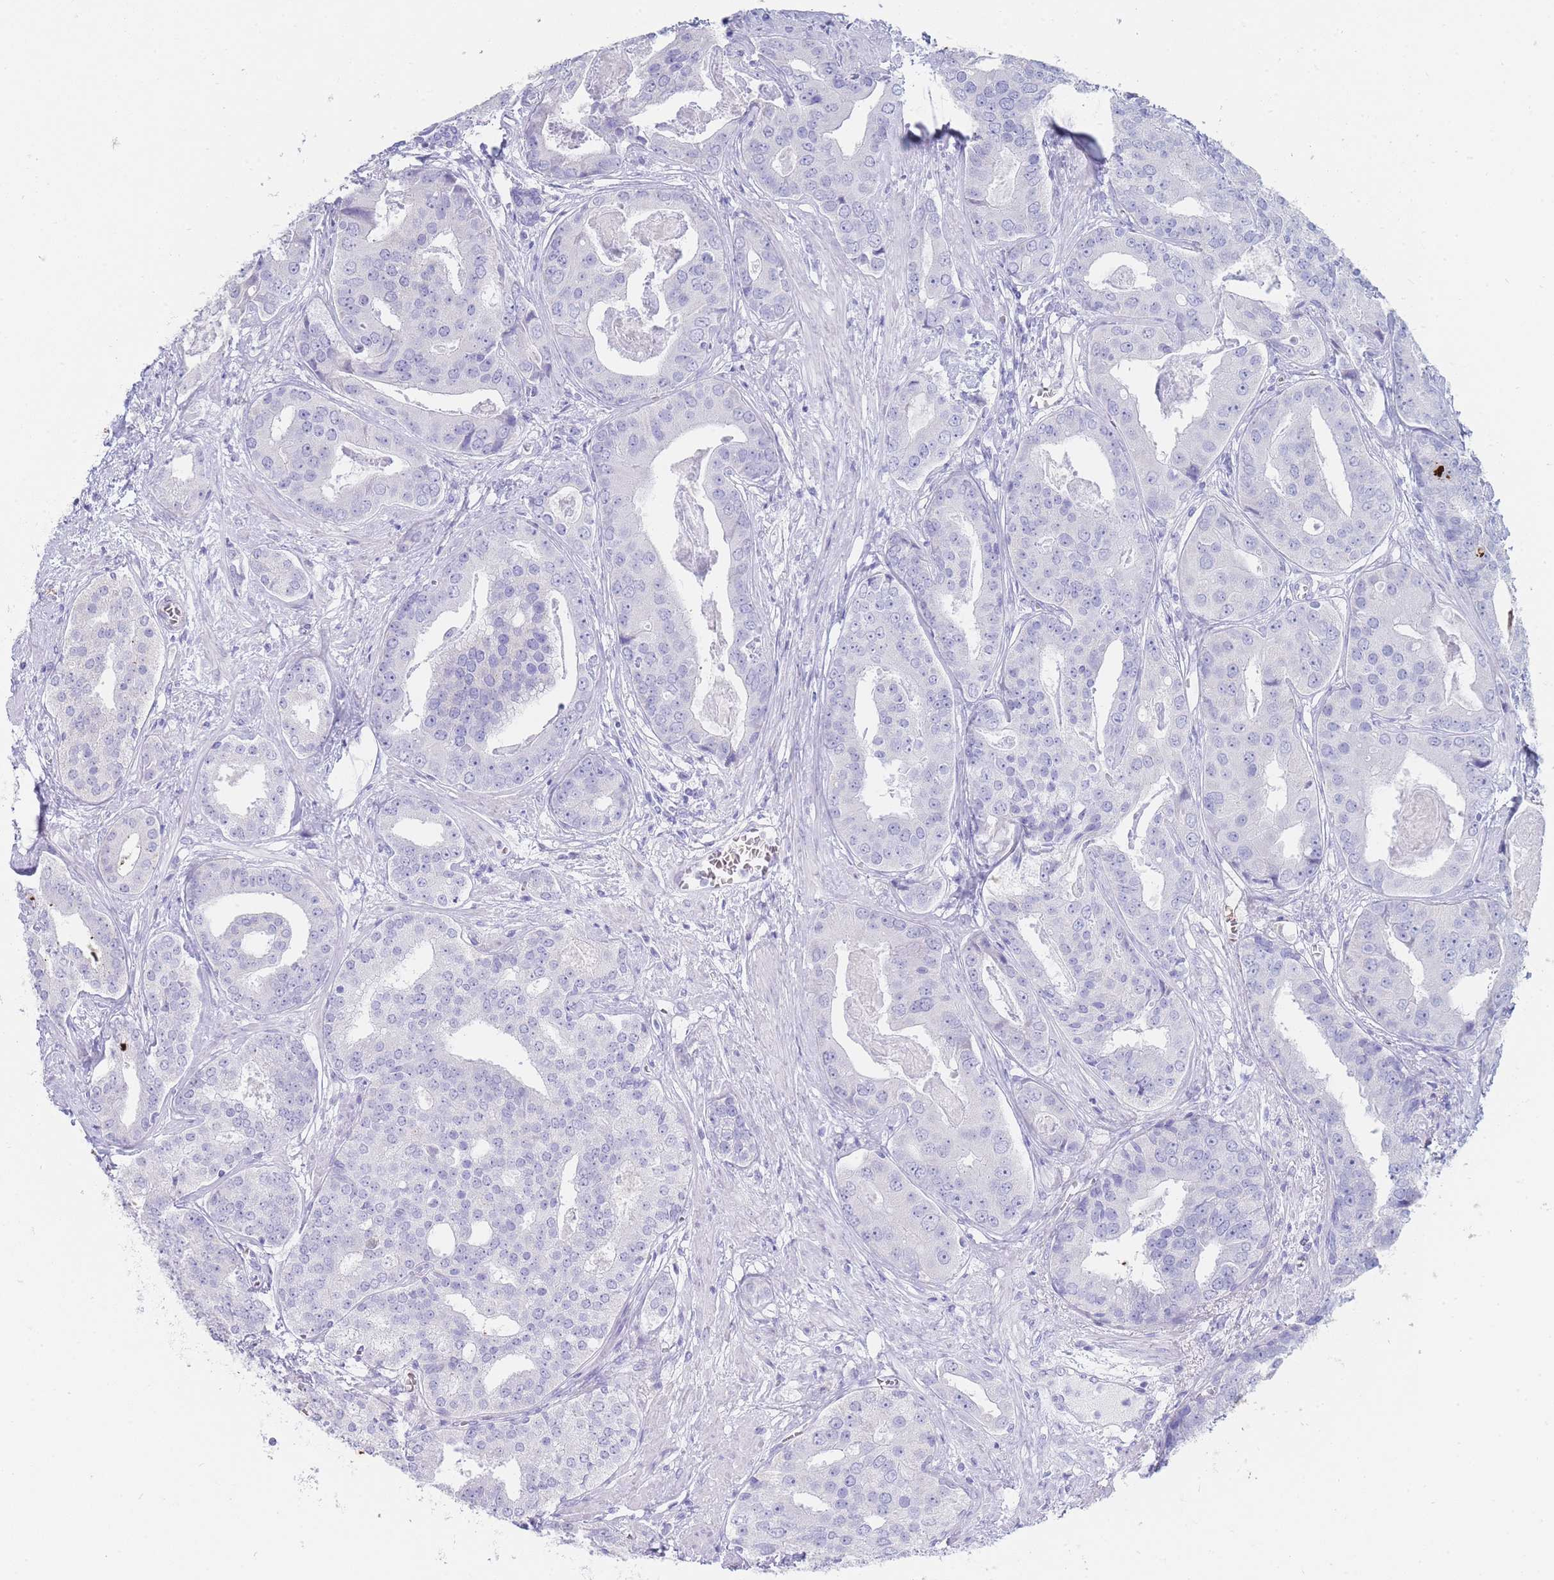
{"staining": {"intensity": "negative", "quantity": "none", "location": "none"}, "tissue": "prostate cancer", "cell_type": "Tumor cells", "image_type": "cancer", "snomed": [{"axis": "morphology", "description": "Adenocarcinoma, High grade"}, {"axis": "topography", "description": "Prostate"}], "caption": "A high-resolution photomicrograph shows immunohistochemistry staining of prostate adenocarcinoma (high-grade), which demonstrates no significant expression in tumor cells.", "gene": "HBG2", "patient": {"sex": "male", "age": 71}}